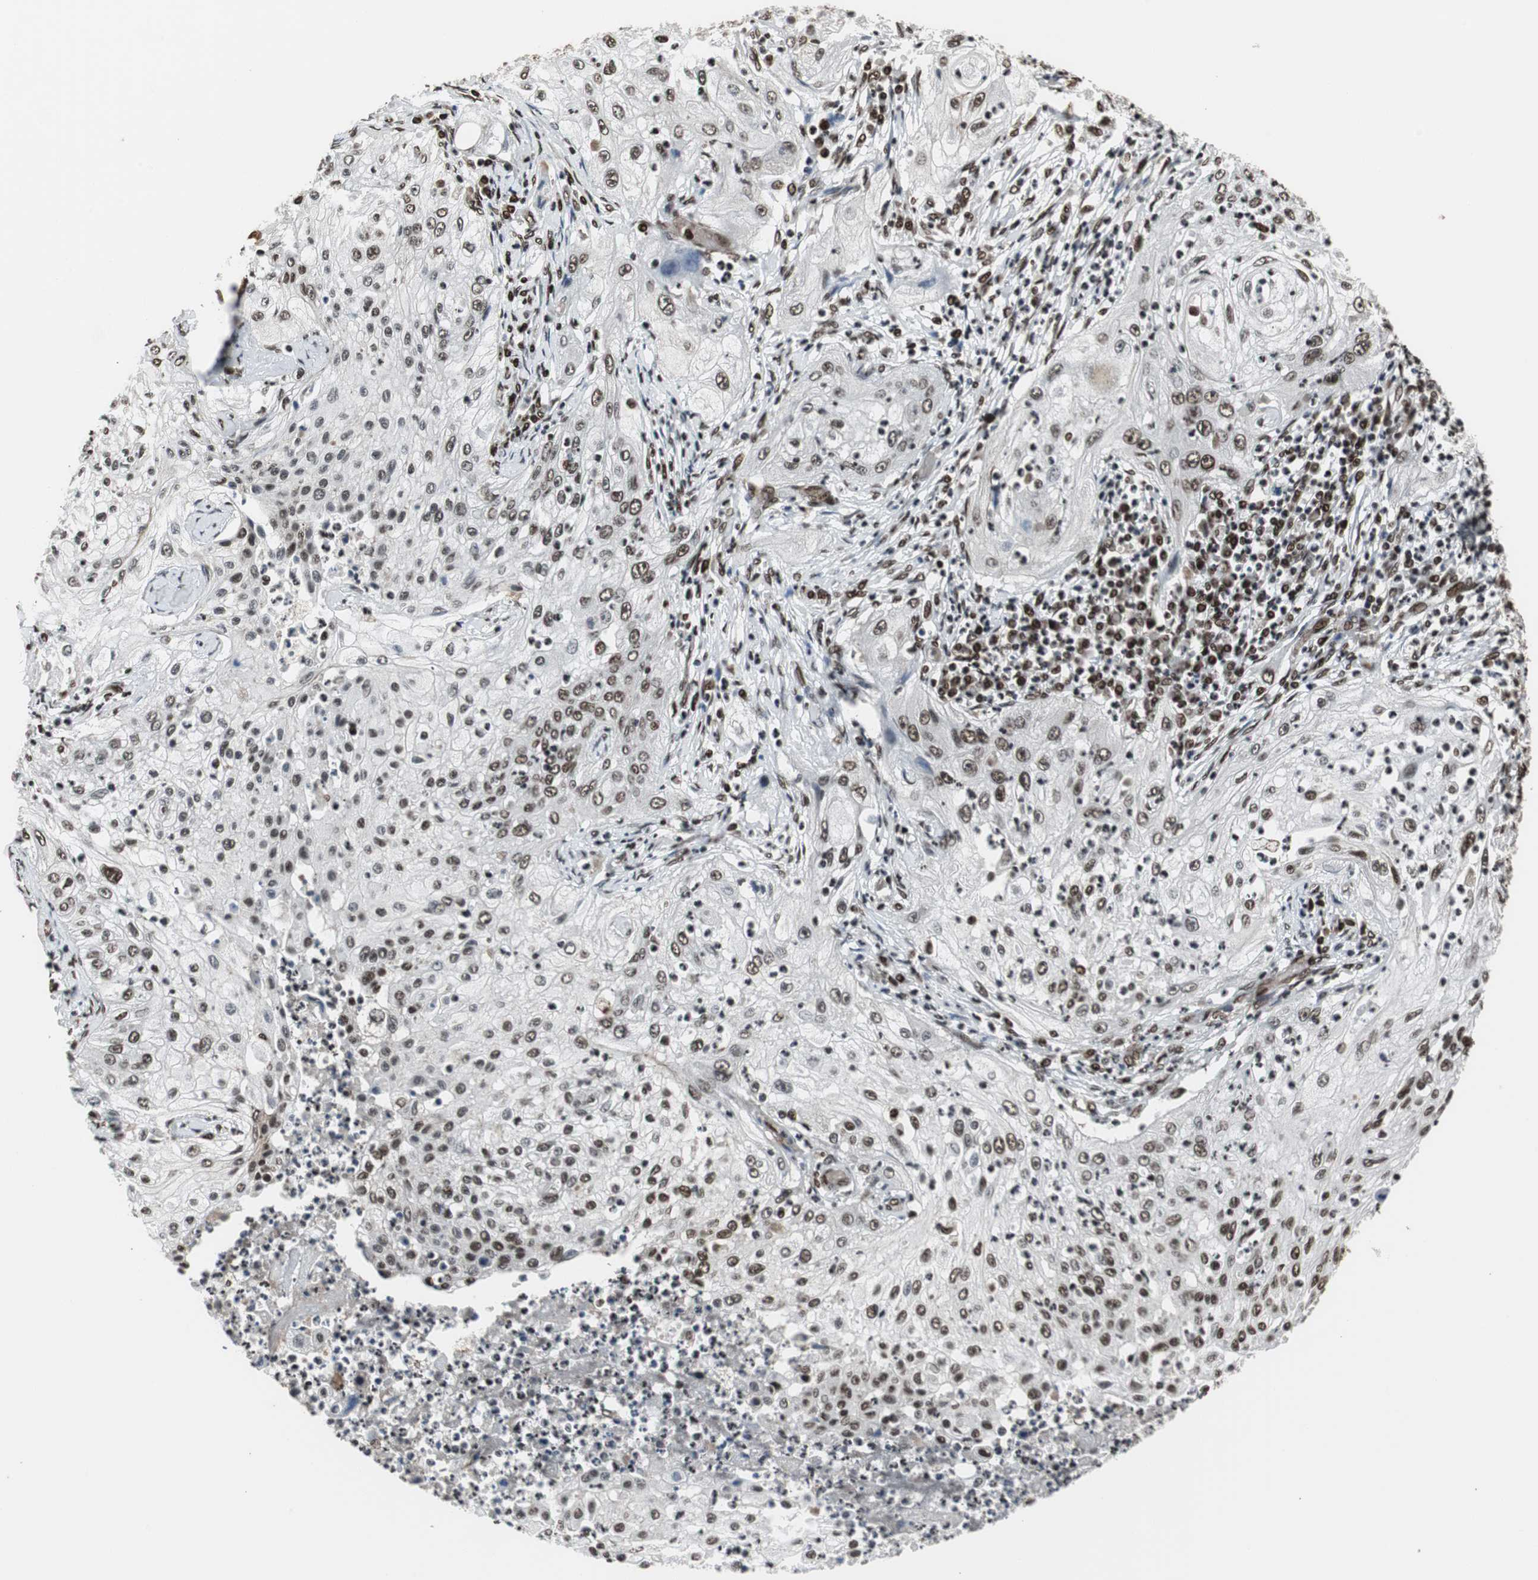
{"staining": {"intensity": "moderate", "quantity": ">75%", "location": "nuclear"}, "tissue": "lung cancer", "cell_type": "Tumor cells", "image_type": "cancer", "snomed": [{"axis": "morphology", "description": "Inflammation, NOS"}, {"axis": "morphology", "description": "Squamous cell carcinoma, NOS"}, {"axis": "topography", "description": "Lymph node"}, {"axis": "topography", "description": "Soft tissue"}, {"axis": "topography", "description": "Lung"}], "caption": "DAB (3,3'-diaminobenzidine) immunohistochemical staining of squamous cell carcinoma (lung) reveals moderate nuclear protein staining in about >75% of tumor cells.", "gene": "PARN", "patient": {"sex": "male", "age": 66}}